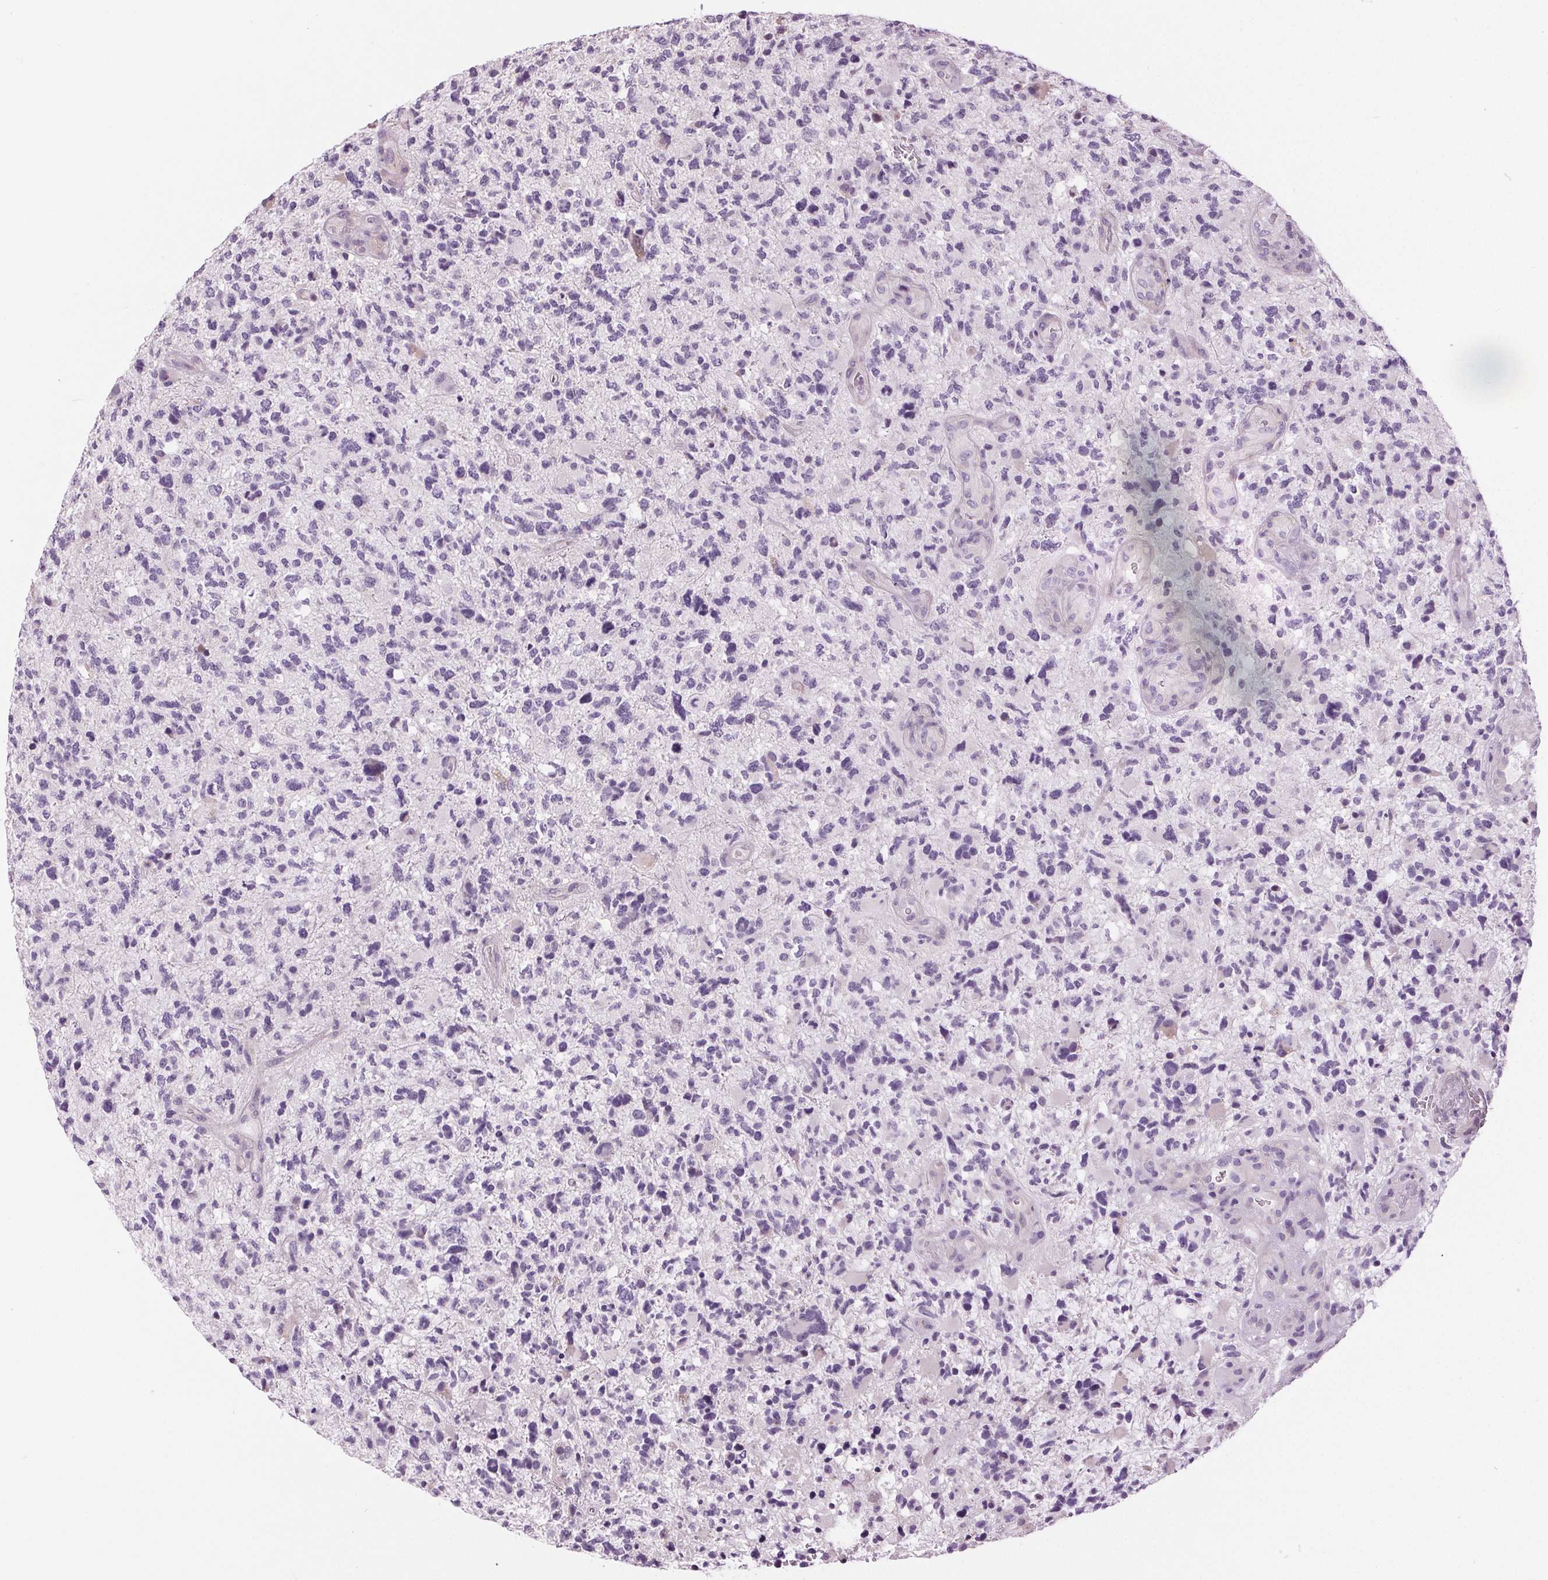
{"staining": {"intensity": "negative", "quantity": "none", "location": "none"}, "tissue": "glioma", "cell_type": "Tumor cells", "image_type": "cancer", "snomed": [{"axis": "morphology", "description": "Glioma, malignant, High grade"}, {"axis": "topography", "description": "Brain"}], "caption": "A photomicrograph of human malignant high-grade glioma is negative for staining in tumor cells. Brightfield microscopy of immunohistochemistry stained with DAB (brown) and hematoxylin (blue), captured at high magnification.", "gene": "MISP", "patient": {"sex": "female", "age": 71}}